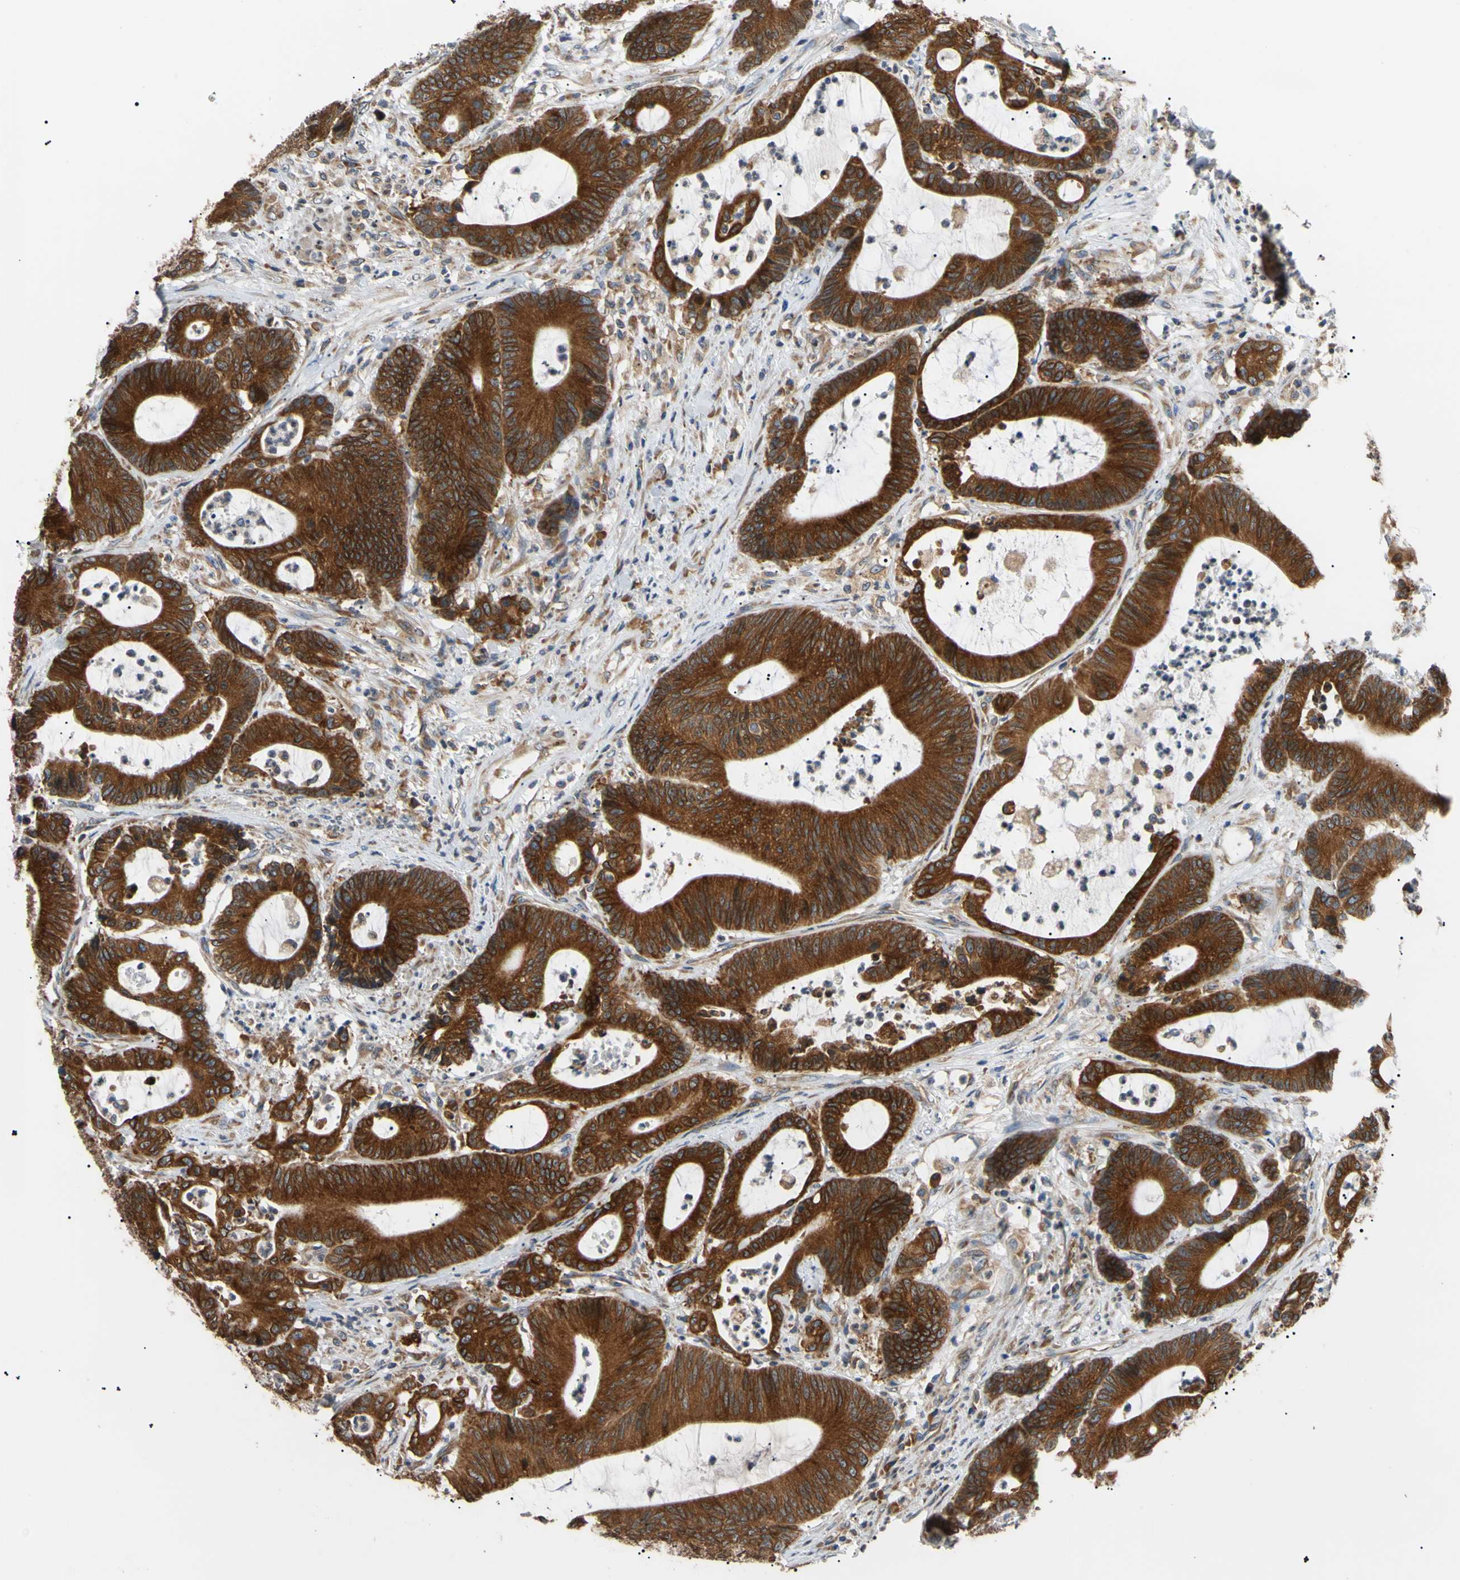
{"staining": {"intensity": "strong", "quantity": ">75%", "location": "cytoplasmic/membranous"}, "tissue": "colorectal cancer", "cell_type": "Tumor cells", "image_type": "cancer", "snomed": [{"axis": "morphology", "description": "Adenocarcinoma, NOS"}, {"axis": "topography", "description": "Colon"}], "caption": "Immunohistochemical staining of colorectal adenocarcinoma displays strong cytoplasmic/membranous protein expression in about >75% of tumor cells.", "gene": "VAPA", "patient": {"sex": "female", "age": 84}}